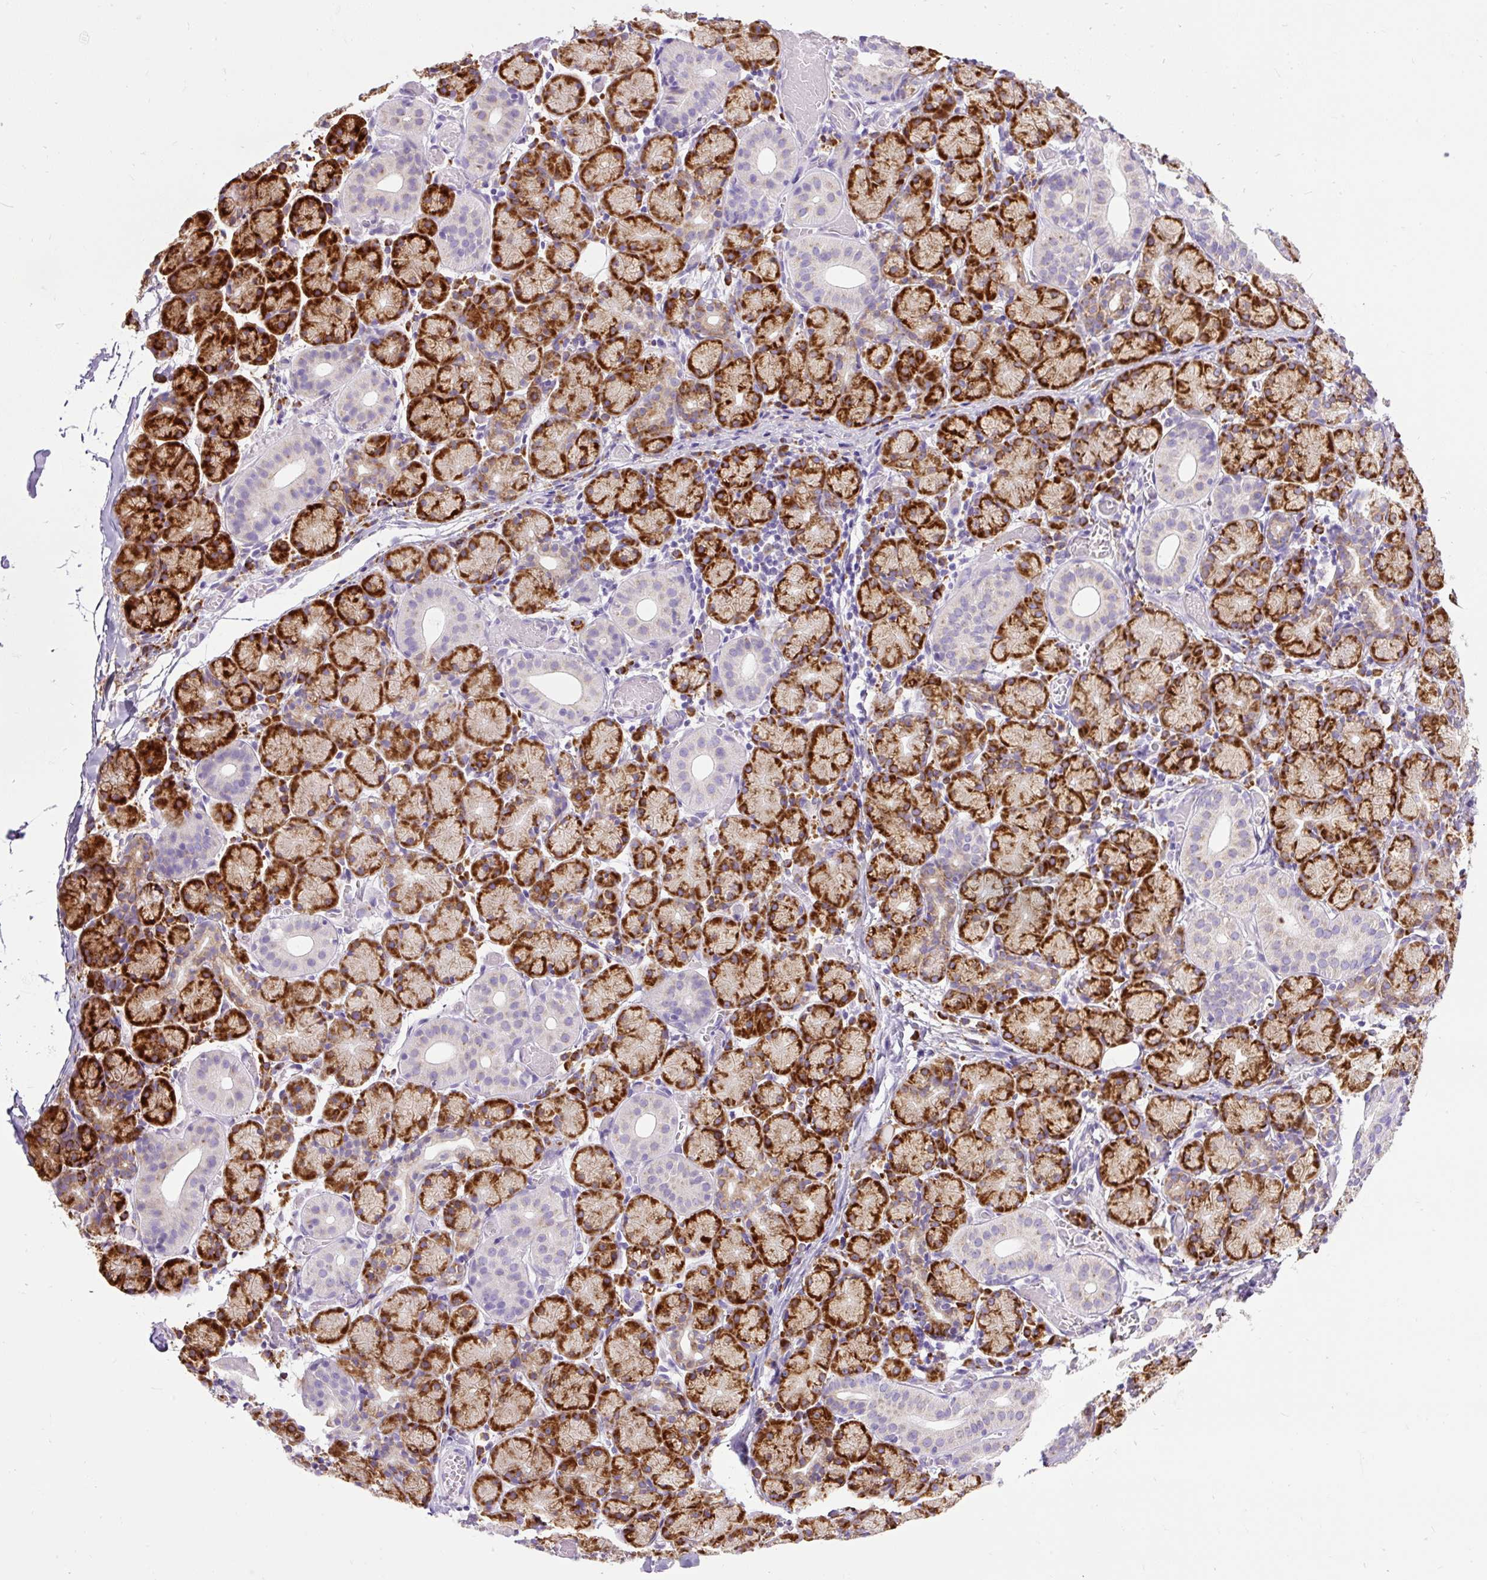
{"staining": {"intensity": "strong", "quantity": ">75%", "location": "cytoplasmic/membranous"}, "tissue": "salivary gland", "cell_type": "Glandular cells", "image_type": "normal", "snomed": [{"axis": "morphology", "description": "Normal tissue, NOS"}, {"axis": "topography", "description": "Salivary gland"}], "caption": "Brown immunohistochemical staining in unremarkable human salivary gland displays strong cytoplasmic/membranous positivity in about >75% of glandular cells.", "gene": "DDOST", "patient": {"sex": "female", "age": 24}}